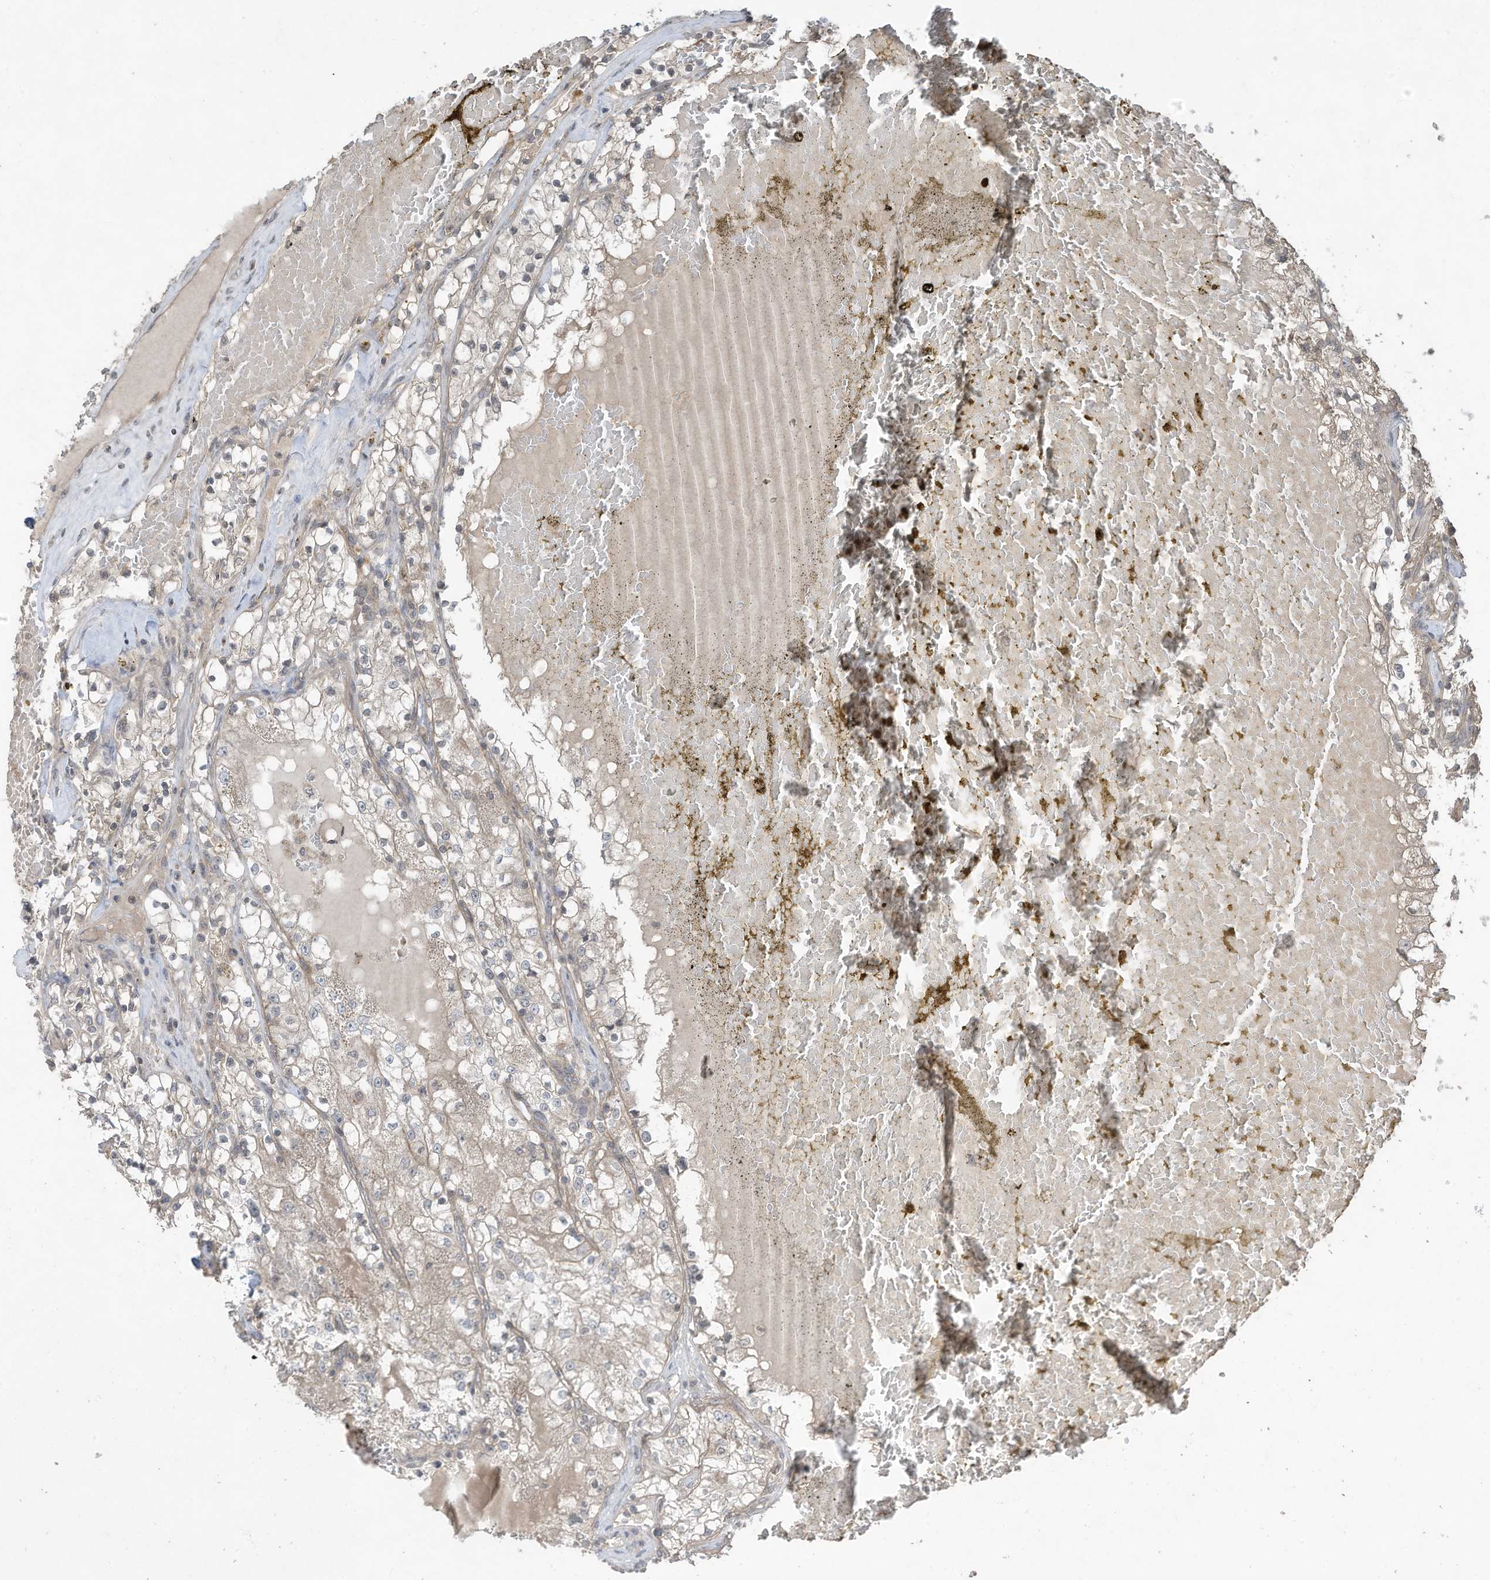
{"staining": {"intensity": "weak", "quantity": "<25%", "location": "cytoplasmic/membranous,nuclear"}, "tissue": "renal cancer", "cell_type": "Tumor cells", "image_type": "cancer", "snomed": [{"axis": "morphology", "description": "Normal tissue, NOS"}, {"axis": "morphology", "description": "Adenocarcinoma, NOS"}, {"axis": "topography", "description": "Kidney"}], "caption": "The histopathology image exhibits no staining of tumor cells in renal cancer (adenocarcinoma).", "gene": "MATN2", "patient": {"sex": "male", "age": 68}}